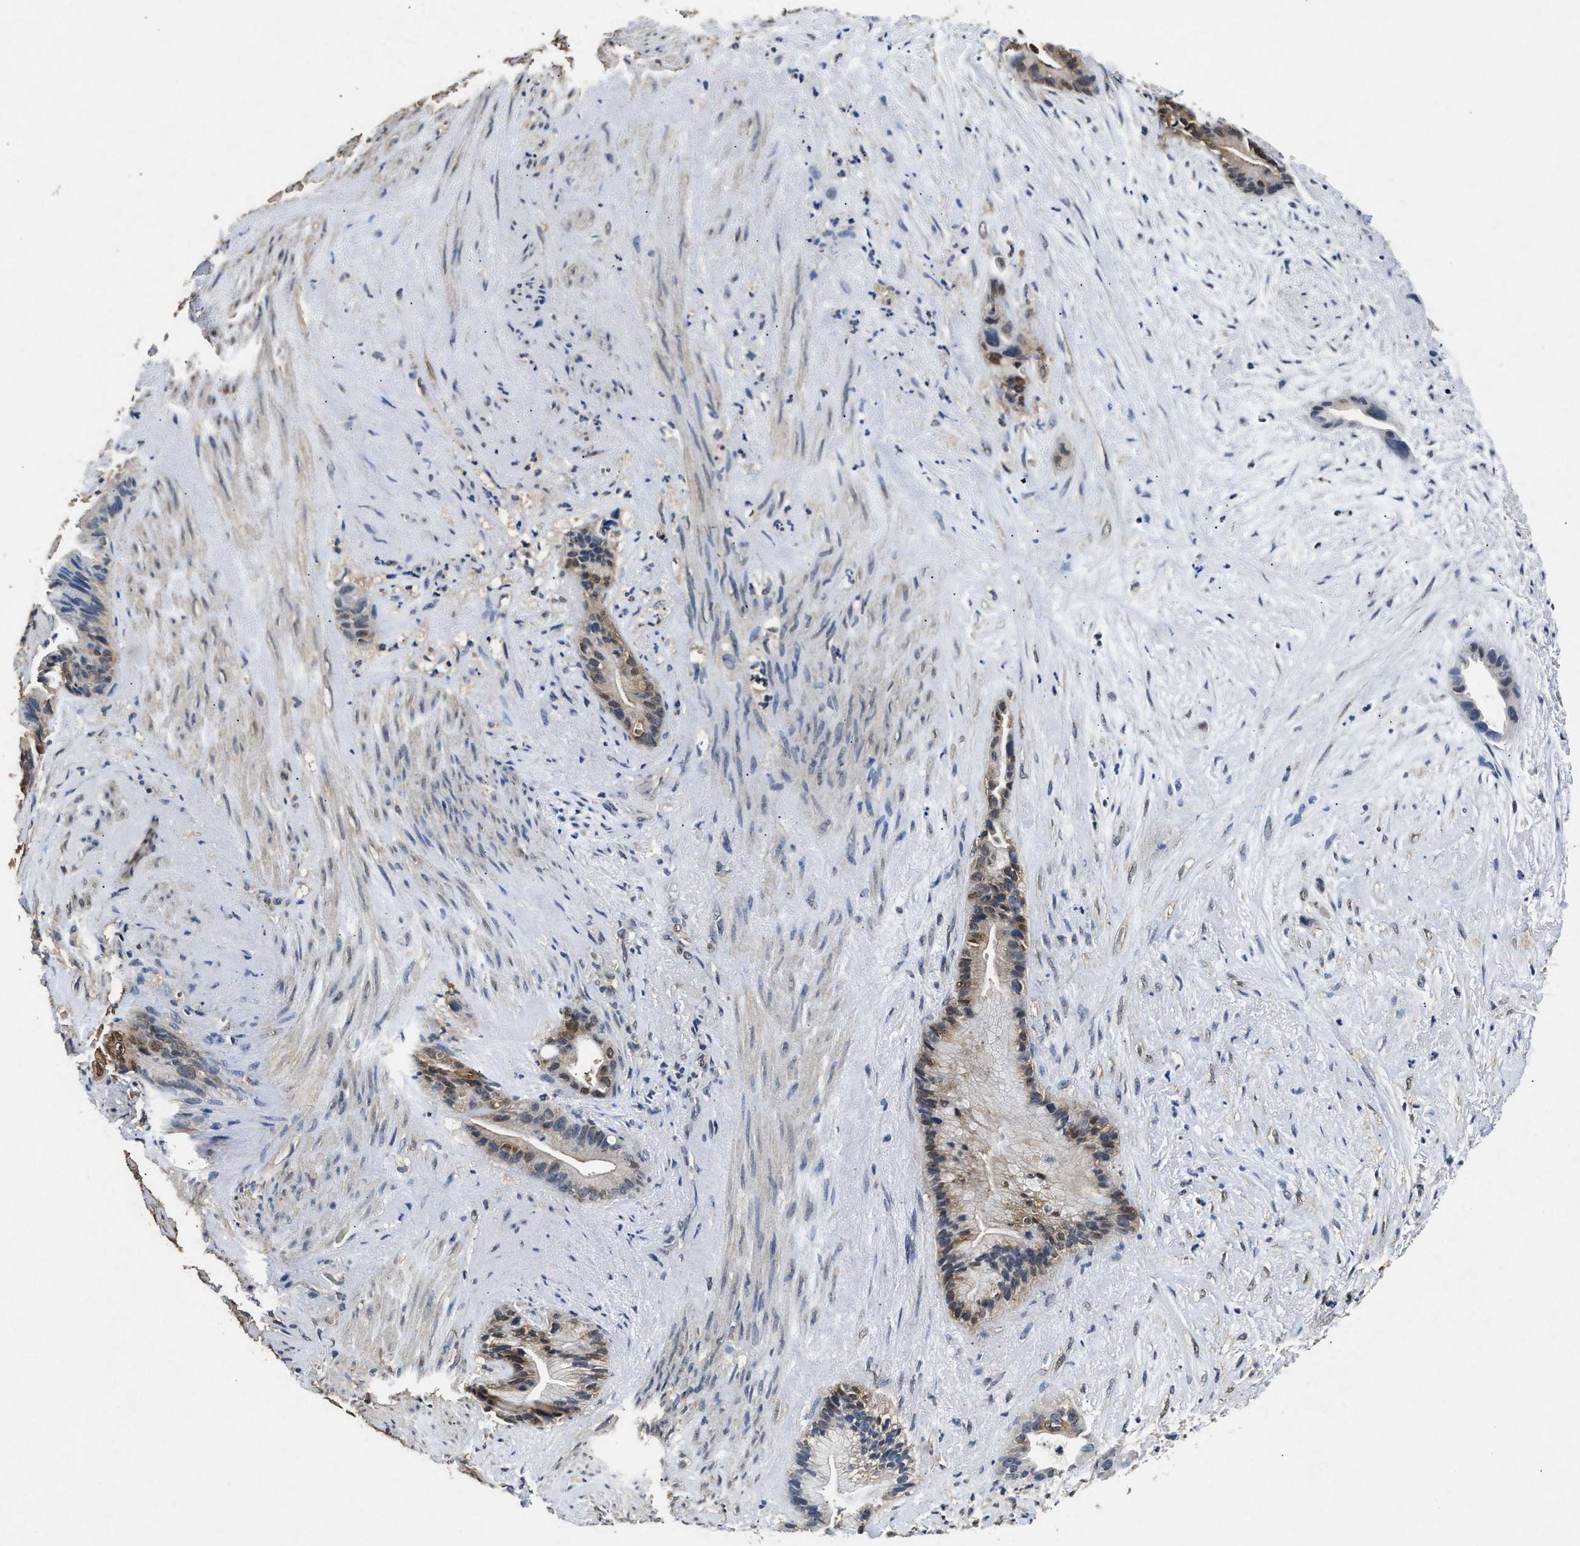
{"staining": {"intensity": "strong", "quantity": "25%-75%", "location": "nuclear"}, "tissue": "liver cancer", "cell_type": "Tumor cells", "image_type": "cancer", "snomed": [{"axis": "morphology", "description": "Cholangiocarcinoma"}, {"axis": "topography", "description": "Liver"}], "caption": "About 25%-75% of tumor cells in liver cancer (cholangiocarcinoma) exhibit strong nuclear protein expression as visualized by brown immunohistochemical staining.", "gene": "ACAT2", "patient": {"sex": "female", "age": 55}}